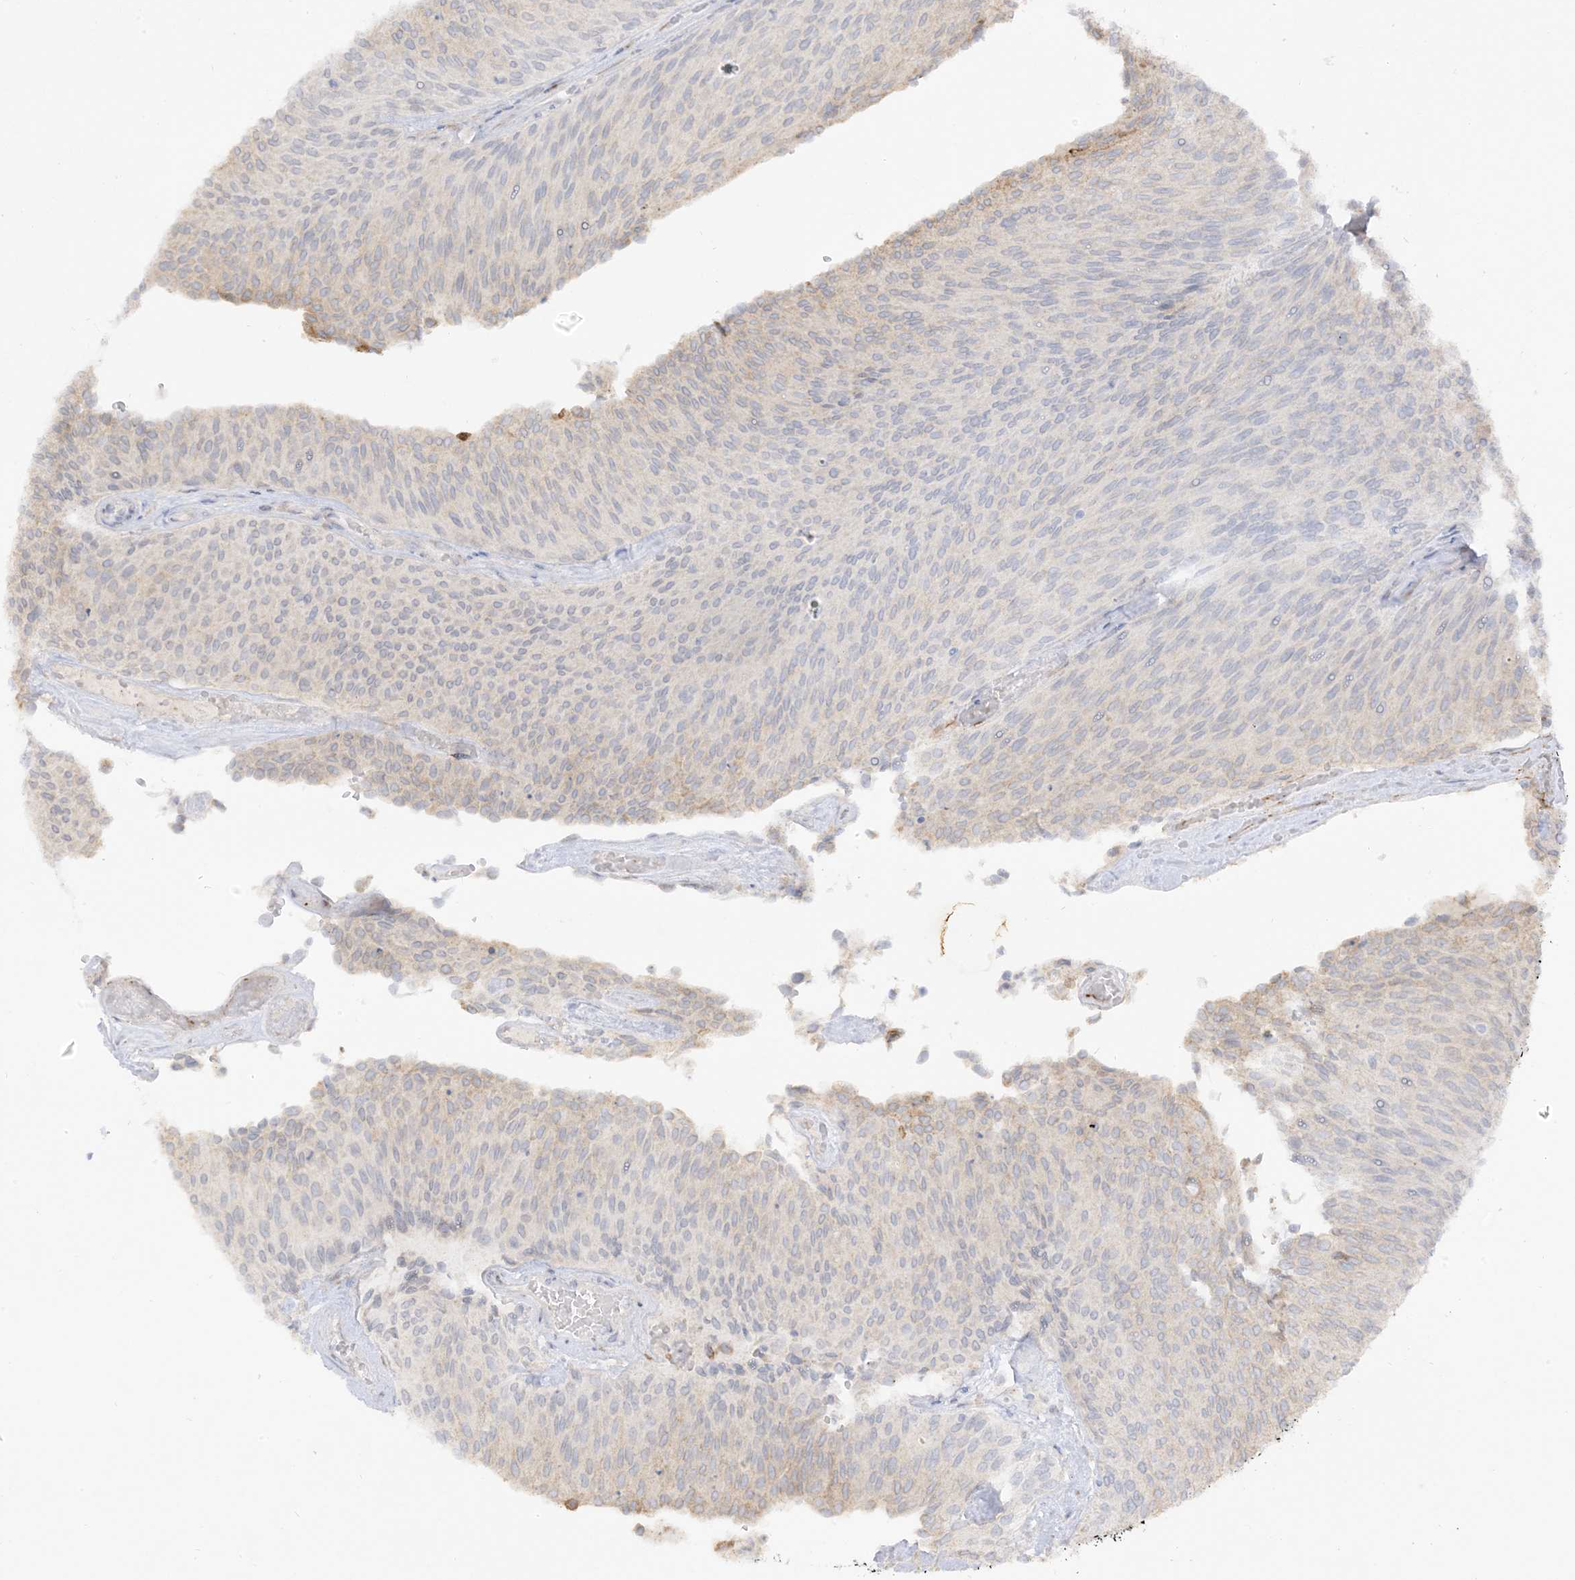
{"staining": {"intensity": "weak", "quantity": "<25%", "location": "cytoplasmic/membranous"}, "tissue": "urothelial cancer", "cell_type": "Tumor cells", "image_type": "cancer", "snomed": [{"axis": "morphology", "description": "Urothelial carcinoma, Low grade"}, {"axis": "topography", "description": "Urinary bladder"}], "caption": "Tumor cells show no significant protein staining in low-grade urothelial carcinoma.", "gene": "LOXL3", "patient": {"sex": "female", "age": 79}}